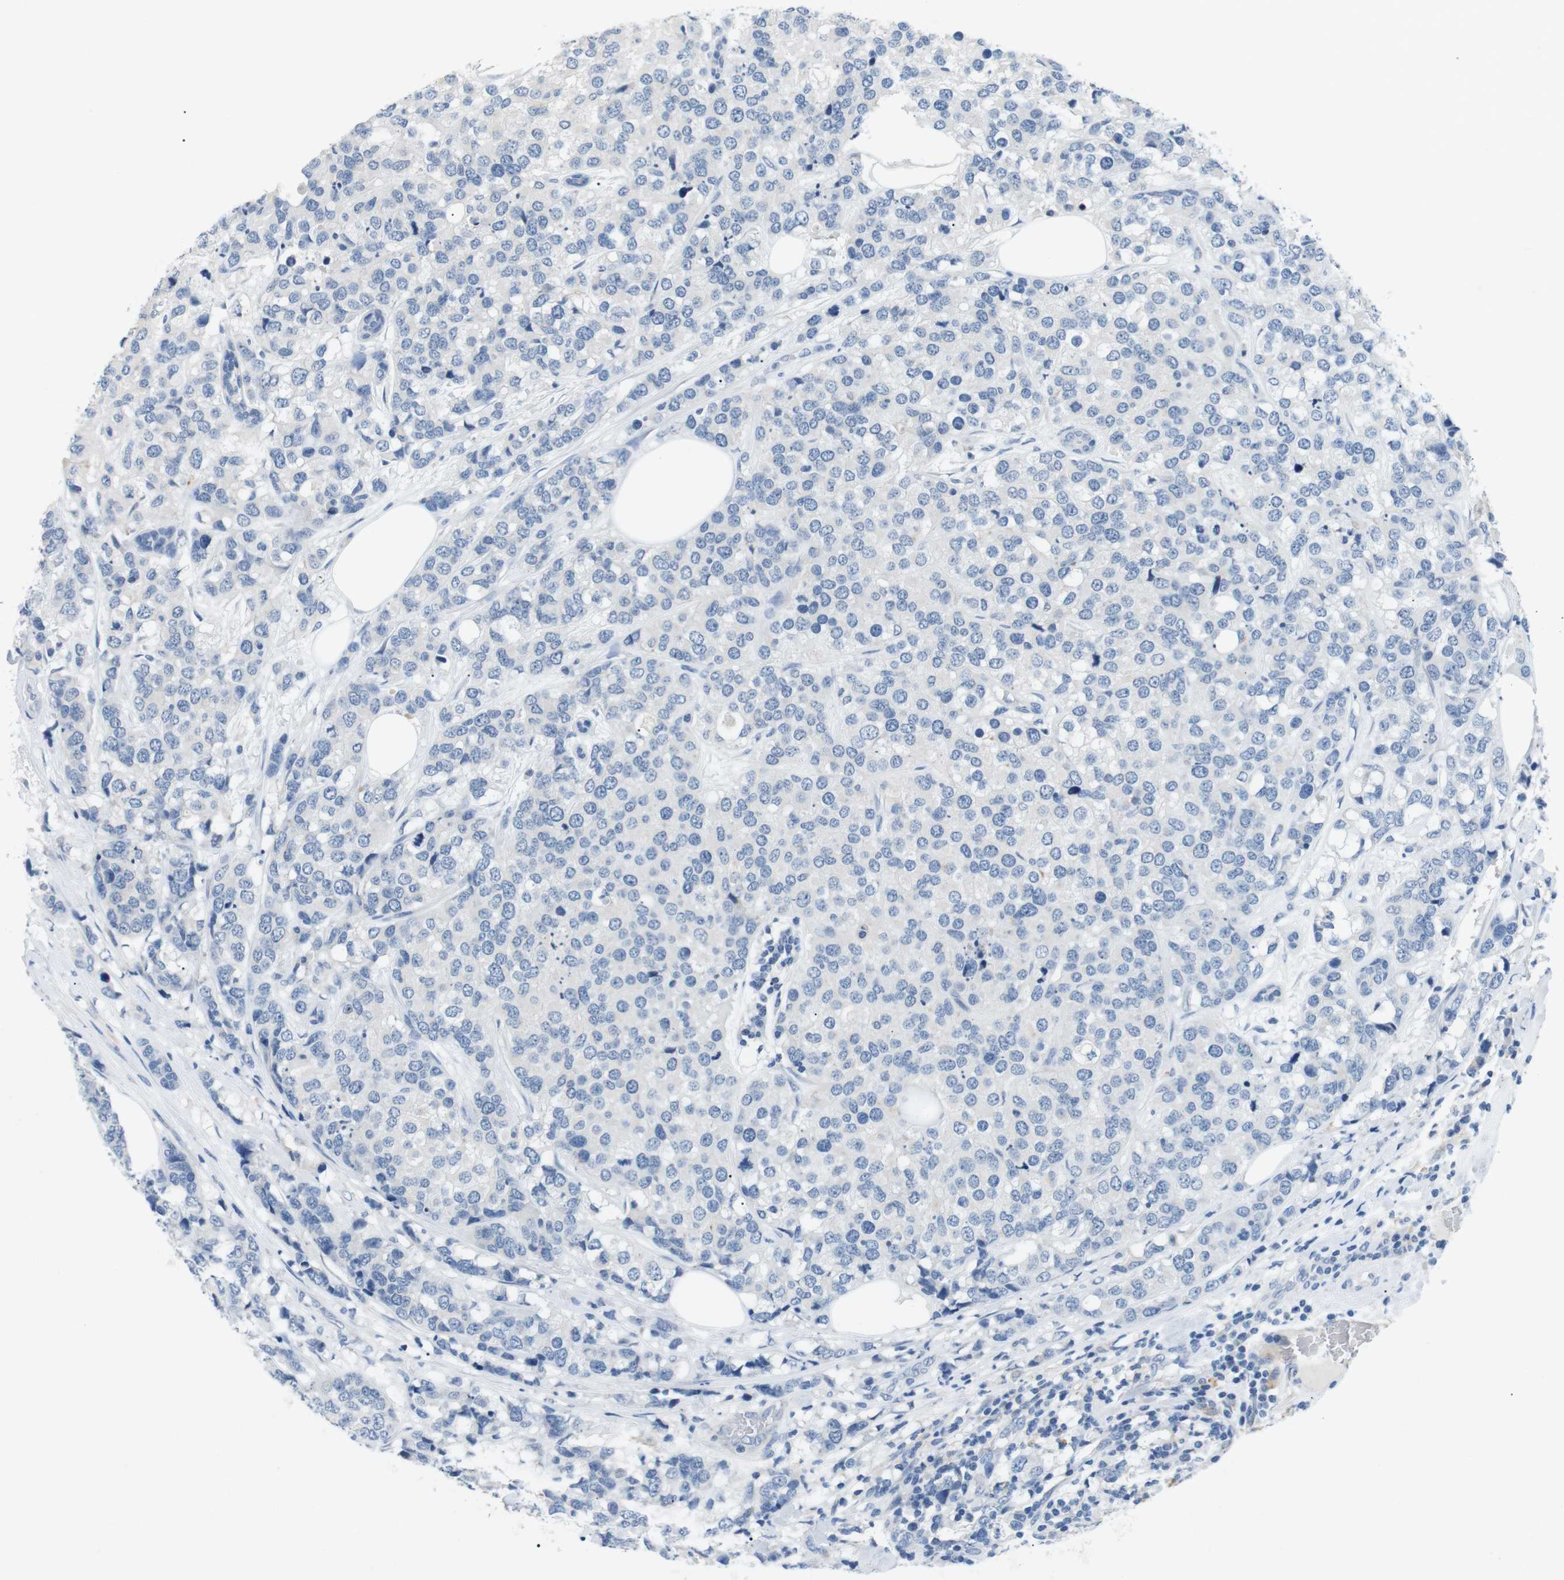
{"staining": {"intensity": "negative", "quantity": "none", "location": "none"}, "tissue": "breast cancer", "cell_type": "Tumor cells", "image_type": "cancer", "snomed": [{"axis": "morphology", "description": "Lobular carcinoma"}, {"axis": "topography", "description": "Breast"}], "caption": "DAB (3,3'-diaminobenzidine) immunohistochemical staining of breast cancer (lobular carcinoma) shows no significant staining in tumor cells.", "gene": "FCGRT", "patient": {"sex": "female", "age": 59}}